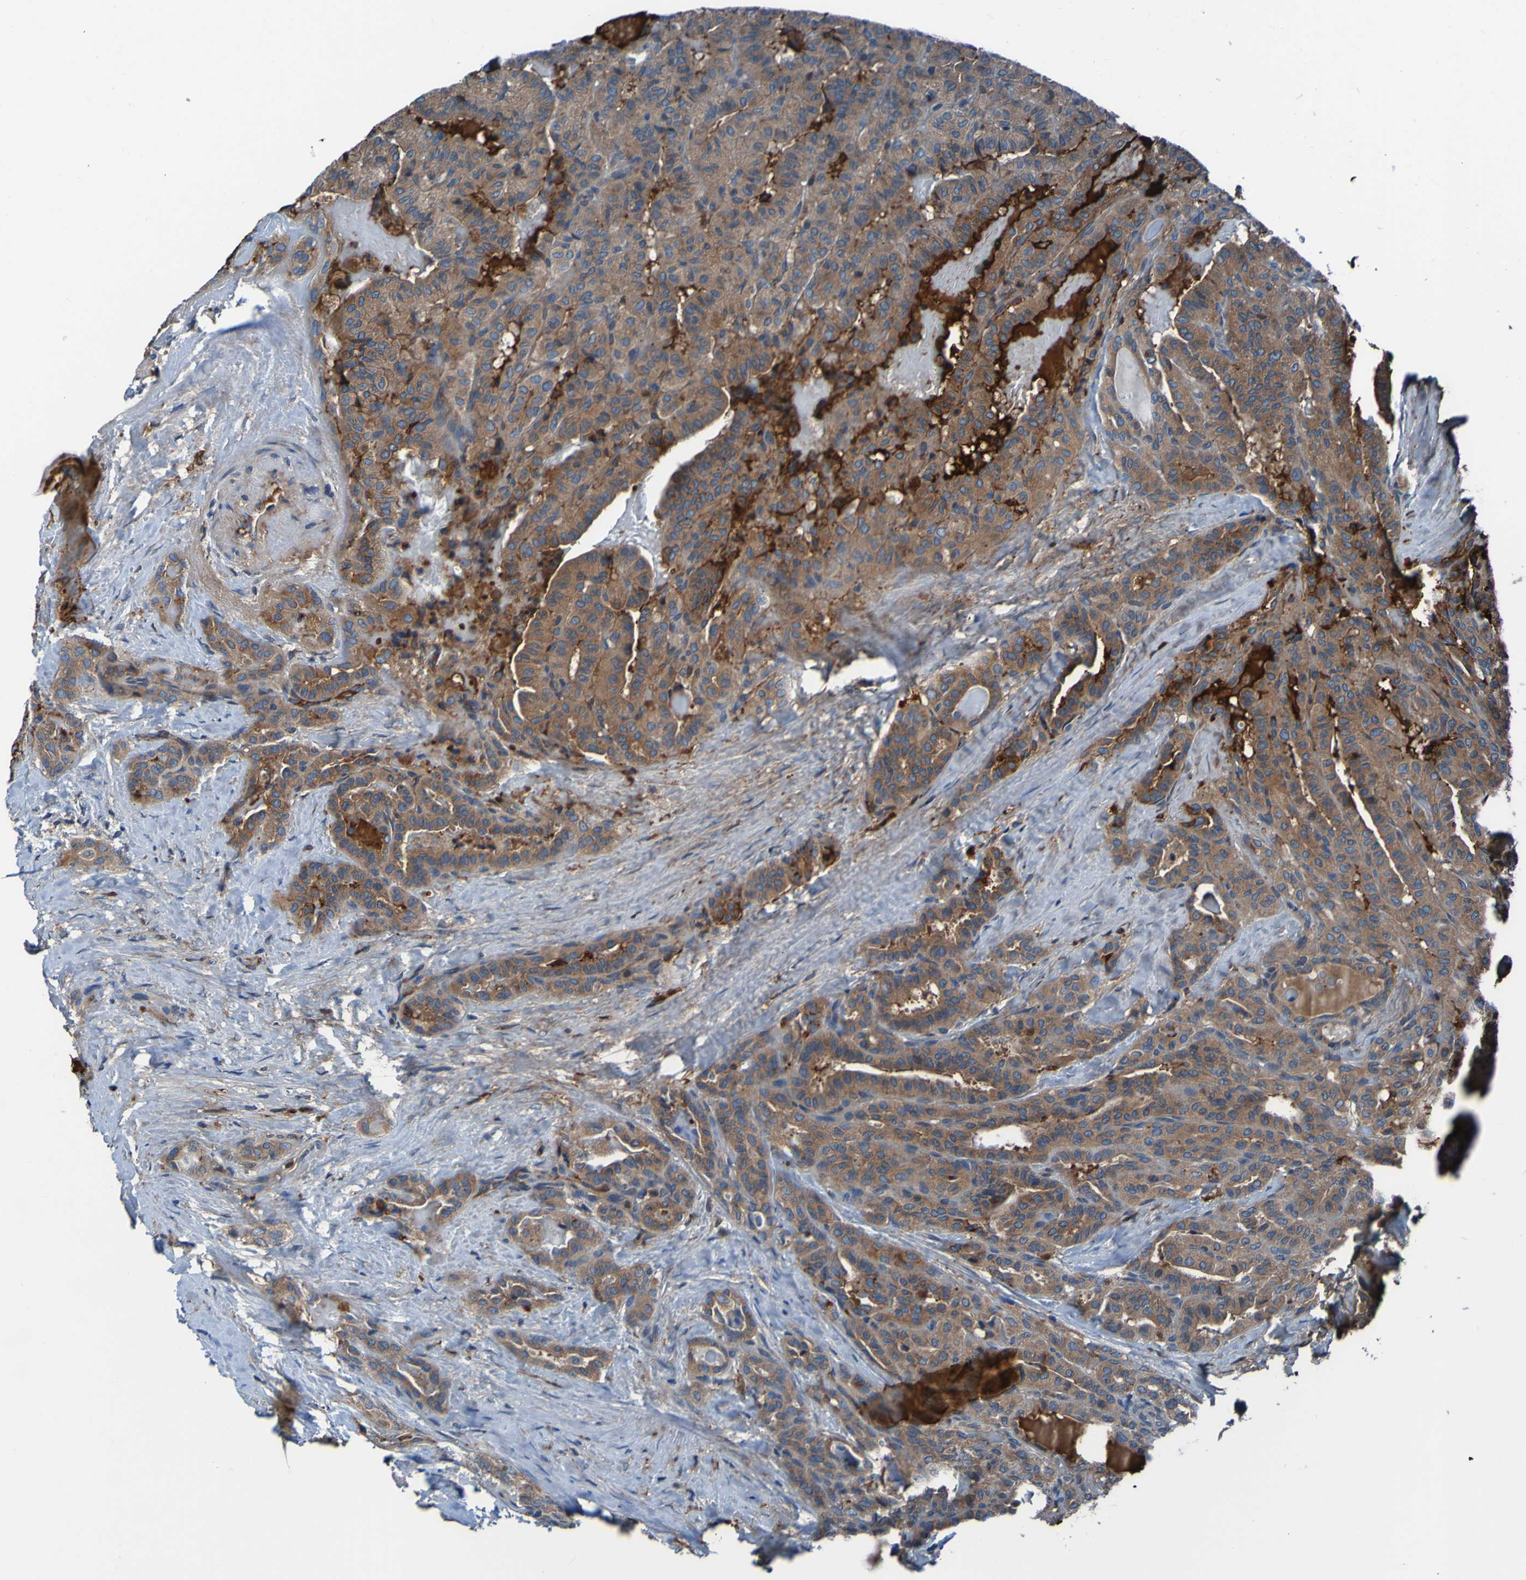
{"staining": {"intensity": "moderate", "quantity": ">75%", "location": "cytoplasmic/membranous"}, "tissue": "thyroid cancer", "cell_type": "Tumor cells", "image_type": "cancer", "snomed": [{"axis": "morphology", "description": "Papillary adenocarcinoma, NOS"}, {"axis": "topography", "description": "Thyroid gland"}], "caption": "The photomicrograph demonstrates staining of thyroid cancer, revealing moderate cytoplasmic/membranous protein positivity (brown color) within tumor cells. The protein is shown in brown color, while the nuclei are stained blue.", "gene": "RAB5B", "patient": {"sex": "male", "age": 77}}